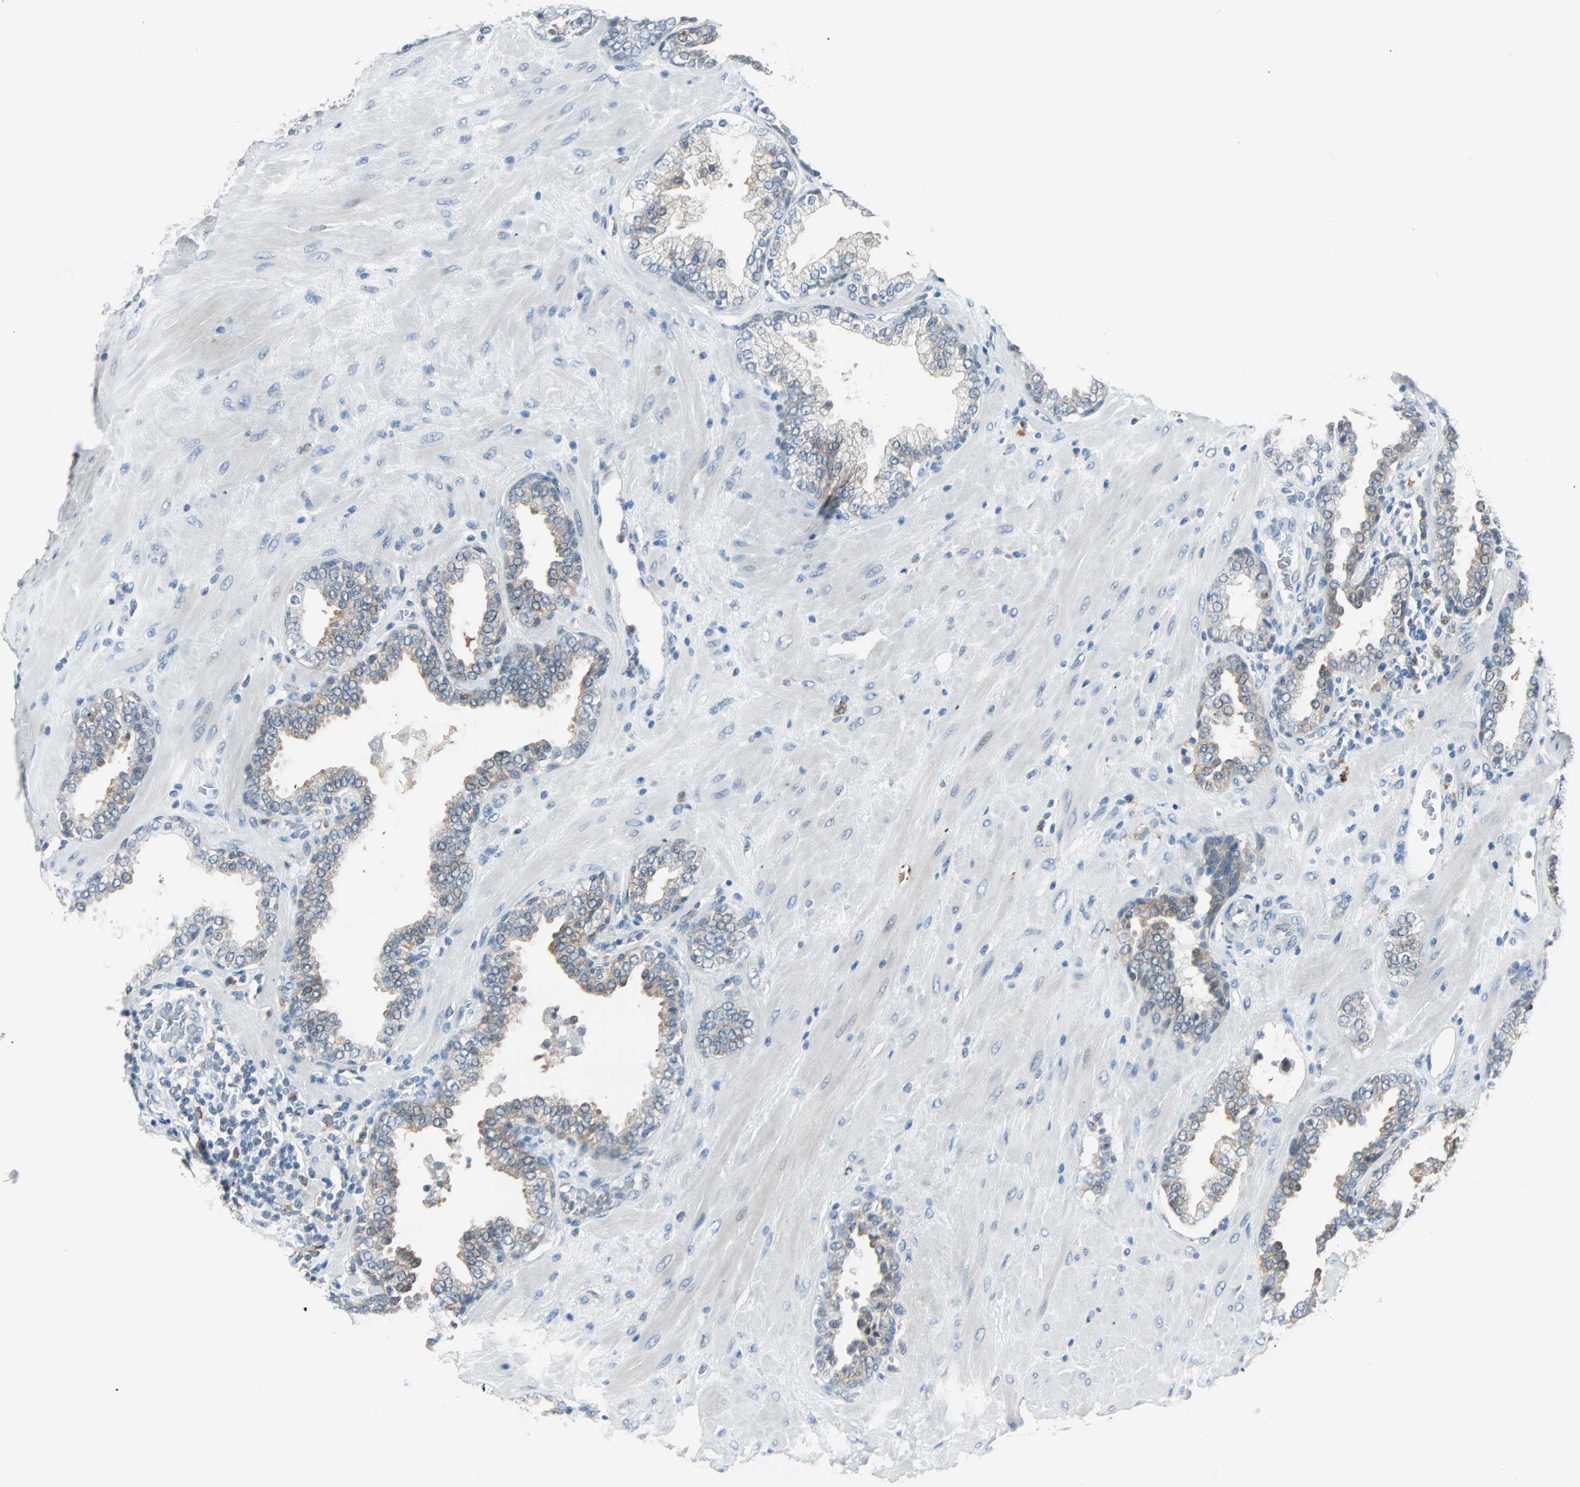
{"staining": {"intensity": "weak", "quantity": "<25%", "location": "cytoplasmic/membranous"}, "tissue": "prostate", "cell_type": "Glandular cells", "image_type": "normal", "snomed": [{"axis": "morphology", "description": "Normal tissue, NOS"}, {"axis": "topography", "description": "Prostate"}], "caption": "The image exhibits no staining of glandular cells in unremarkable prostate. (DAB (3,3'-diaminobenzidine) immunohistochemistry (IHC), high magnification).", "gene": "SMIM8", "patient": {"sex": "male", "age": 51}}